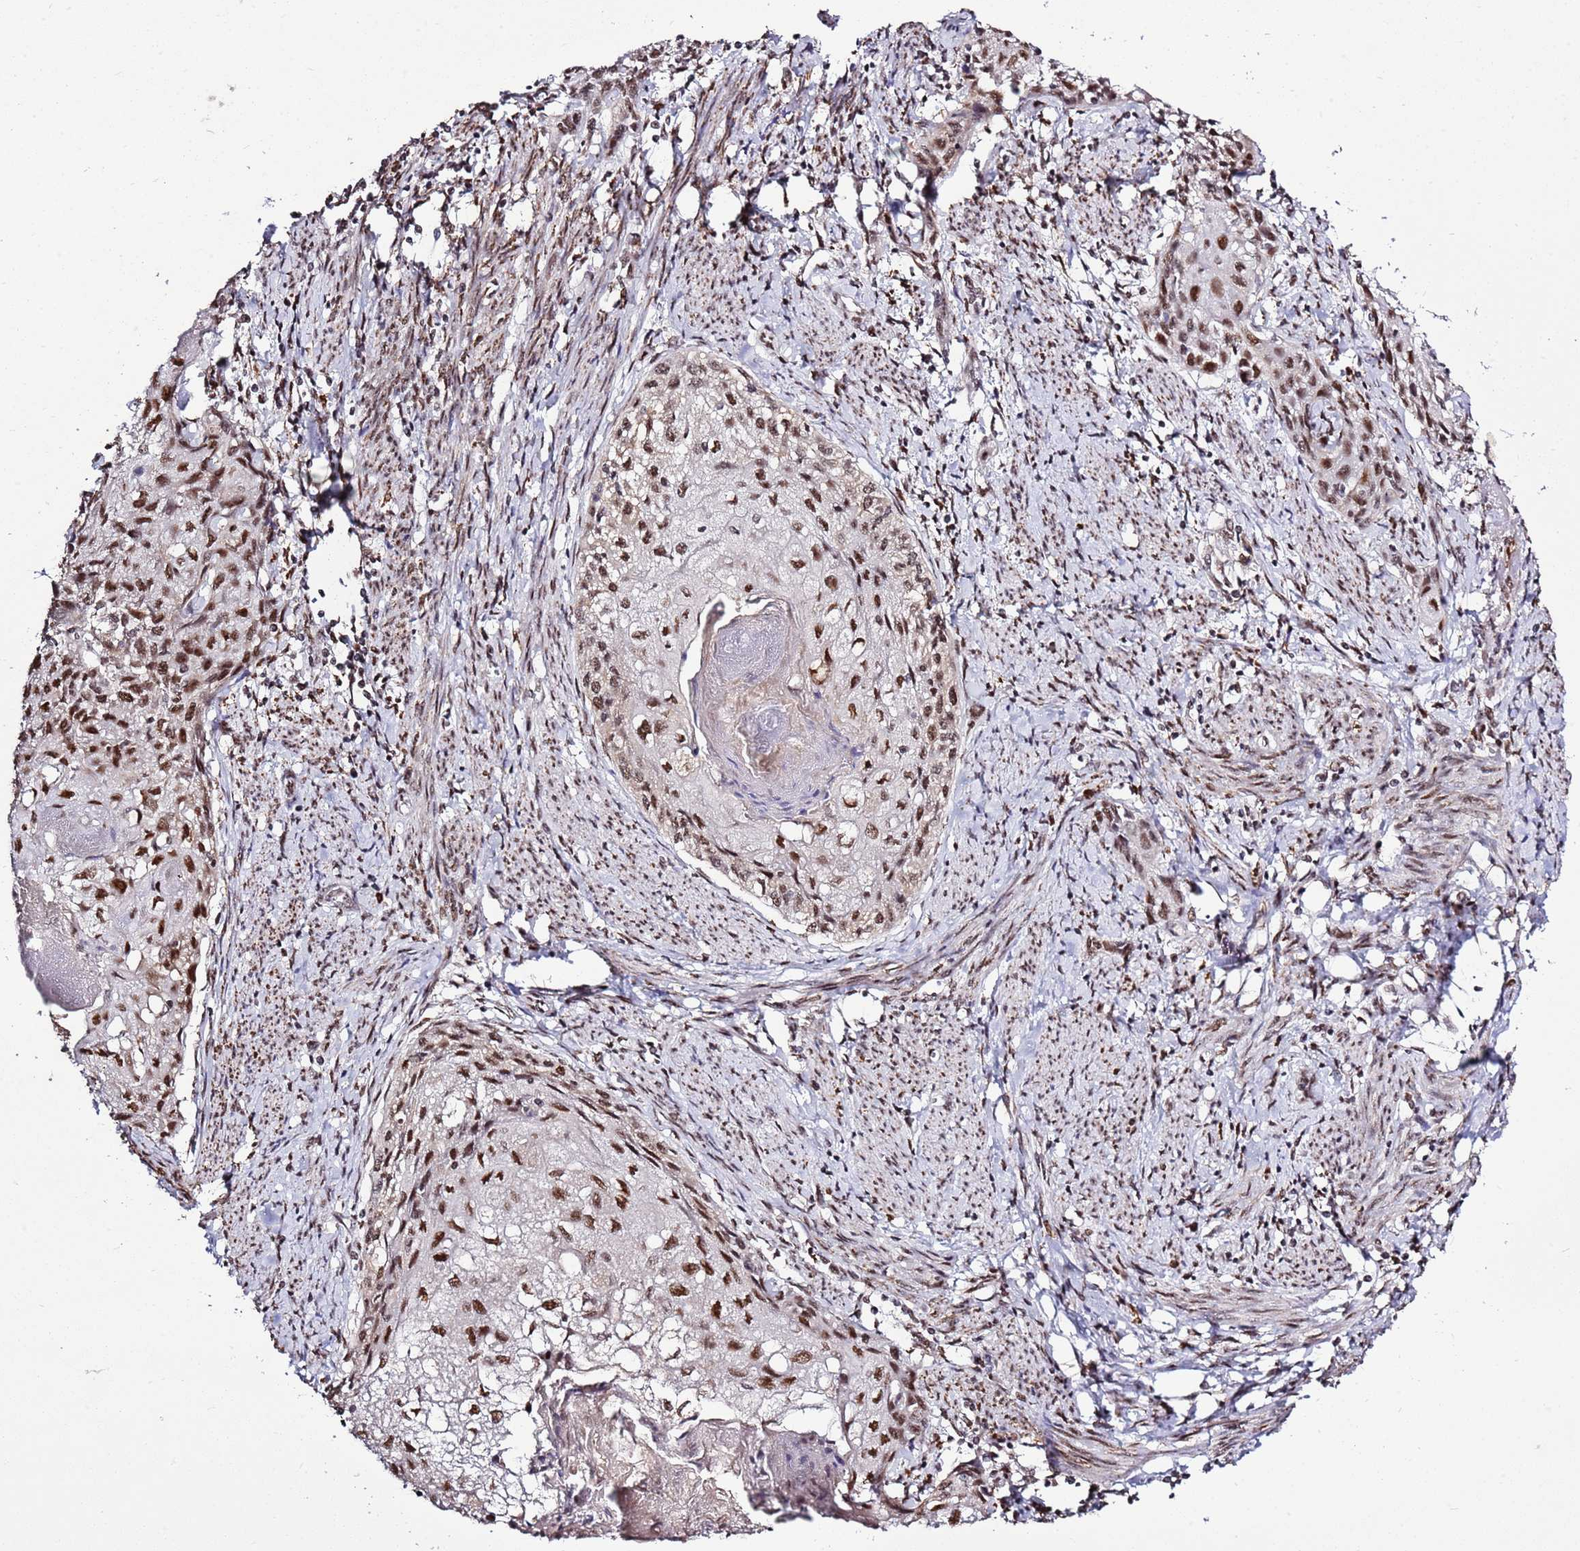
{"staining": {"intensity": "moderate", "quantity": ">75%", "location": "nuclear"}, "tissue": "cervical cancer", "cell_type": "Tumor cells", "image_type": "cancer", "snomed": [{"axis": "morphology", "description": "Squamous cell carcinoma, NOS"}, {"axis": "topography", "description": "Cervix"}], "caption": "A micrograph of cervical squamous cell carcinoma stained for a protein demonstrates moderate nuclear brown staining in tumor cells.", "gene": "AKAP8L", "patient": {"sex": "female", "age": 67}}